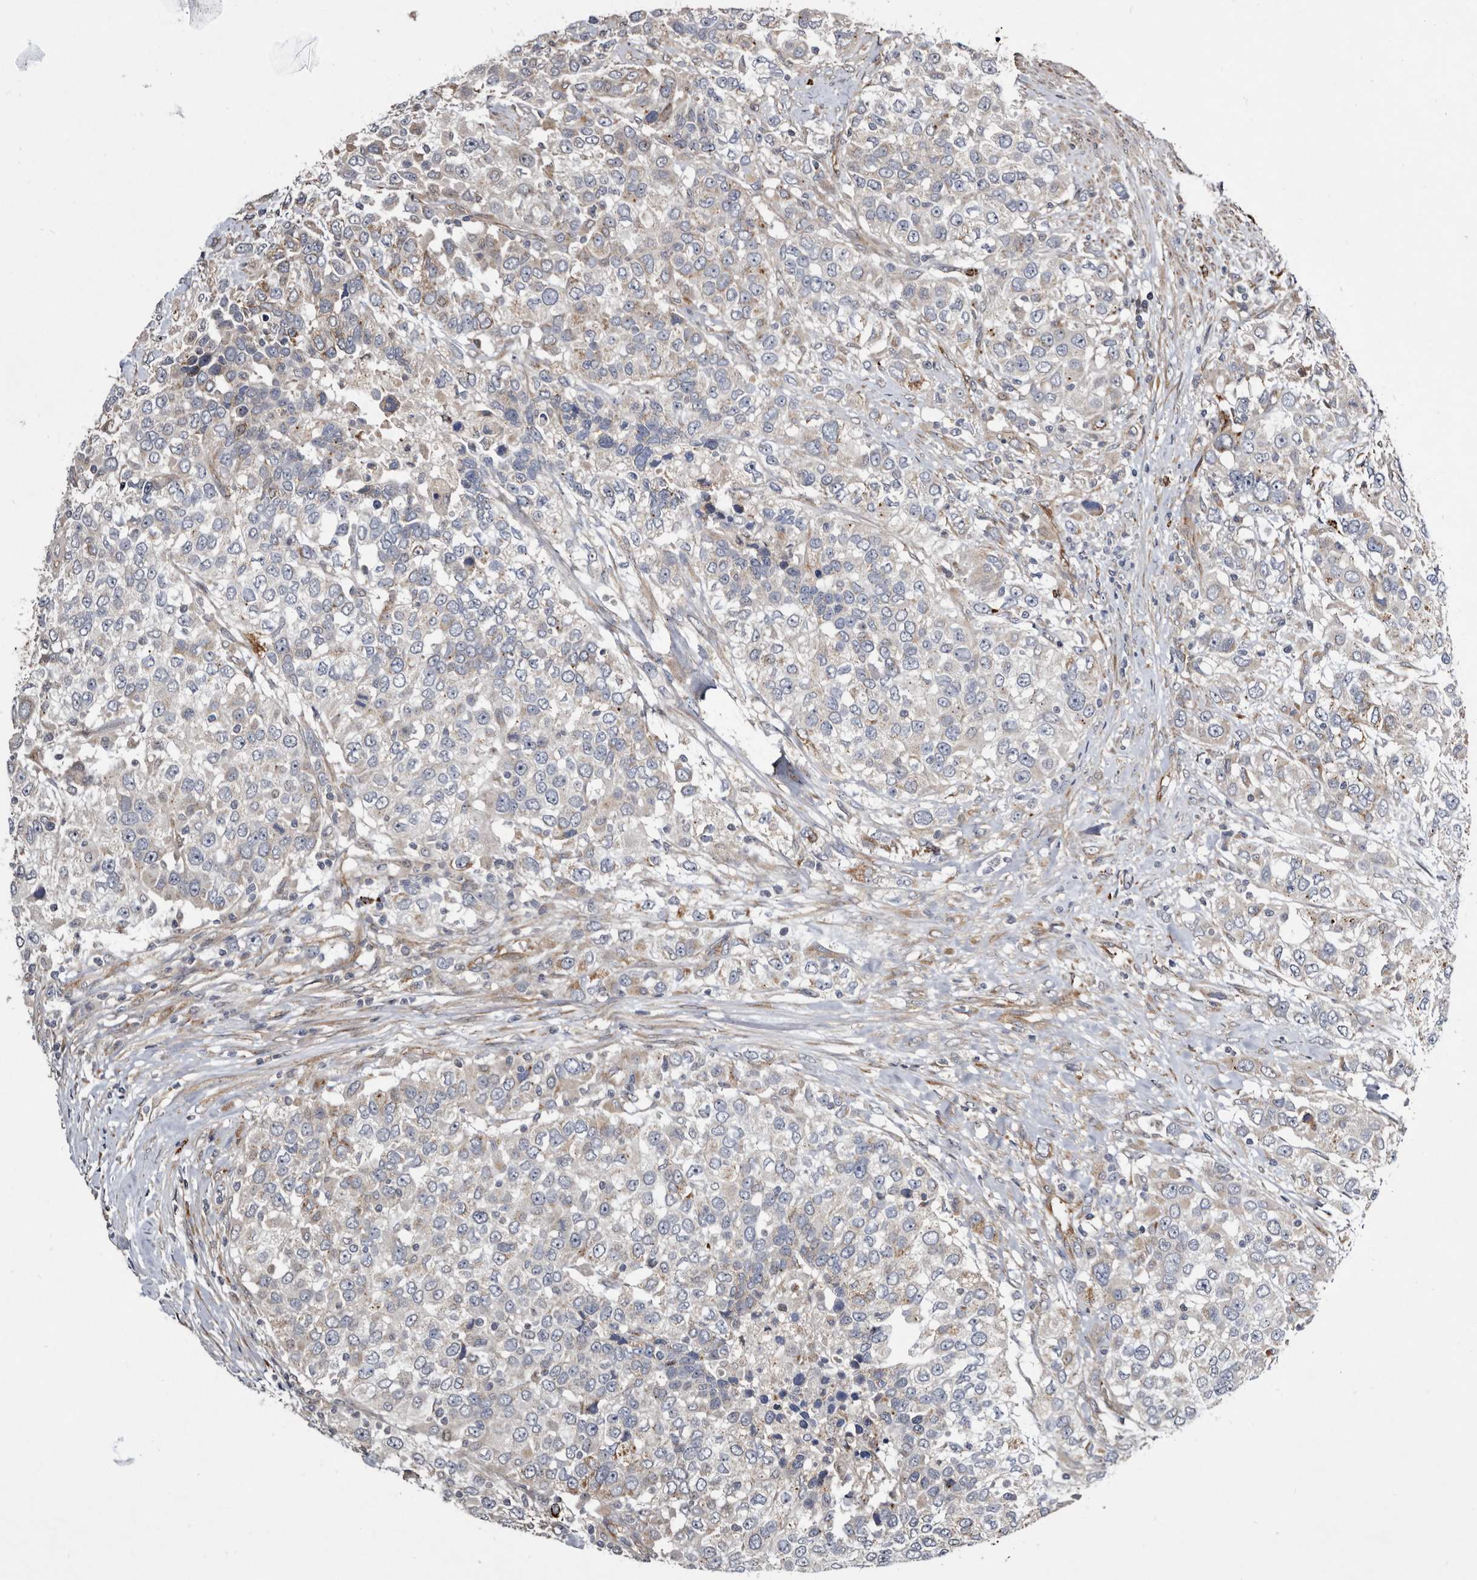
{"staining": {"intensity": "weak", "quantity": "<25%", "location": "cytoplasmic/membranous"}, "tissue": "urothelial cancer", "cell_type": "Tumor cells", "image_type": "cancer", "snomed": [{"axis": "morphology", "description": "Urothelial carcinoma, High grade"}, {"axis": "topography", "description": "Urinary bladder"}], "caption": "Urothelial carcinoma (high-grade) was stained to show a protein in brown. There is no significant positivity in tumor cells.", "gene": "CTSA", "patient": {"sex": "female", "age": 80}}